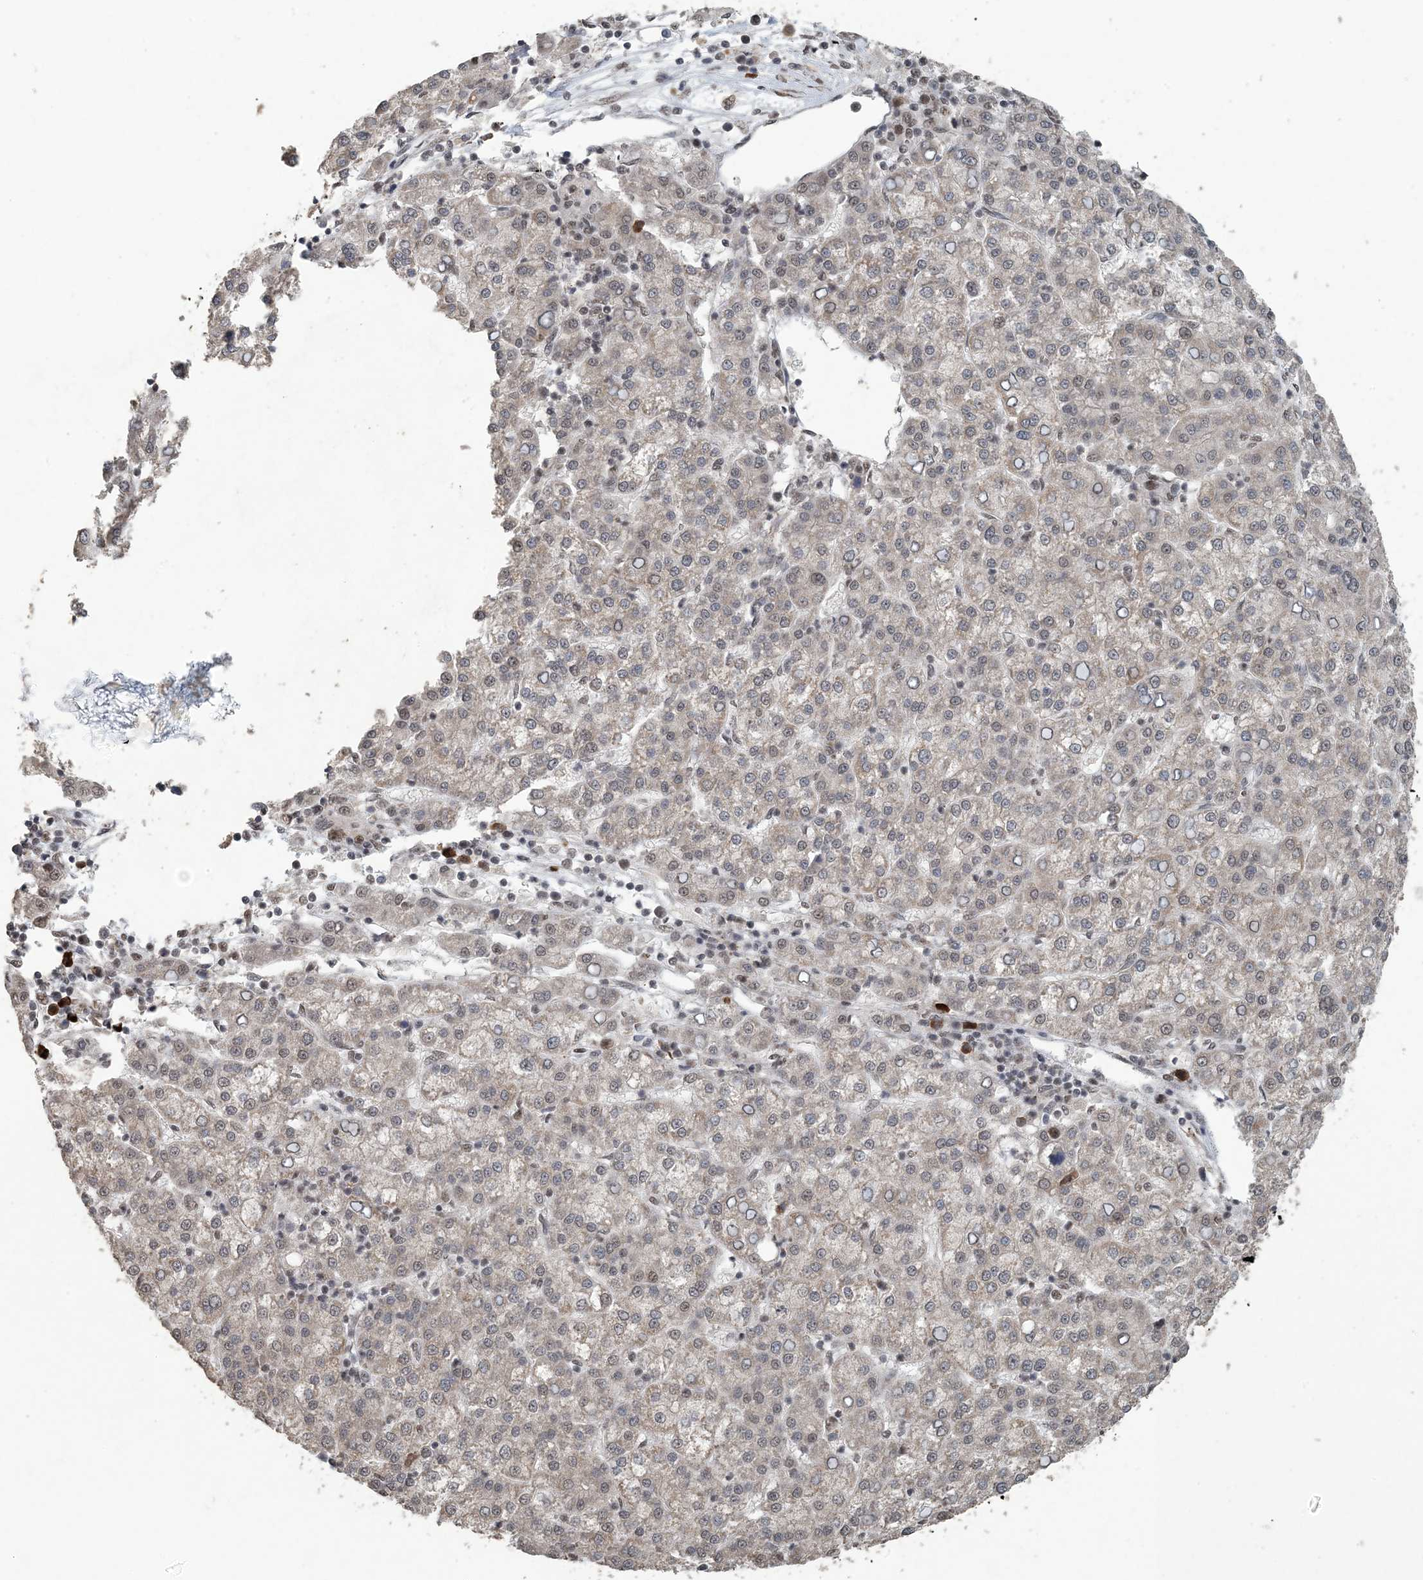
{"staining": {"intensity": "negative", "quantity": "none", "location": "none"}, "tissue": "liver cancer", "cell_type": "Tumor cells", "image_type": "cancer", "snomed": [{"axis": "morphology", "description": "Carcinoma, Hepatocellular, NOS"}, {"axis": "topography", "description": "Liver"}], "caption": "This is a photomicrograph of immunohistochemistry (IHC) staining of hepatocellular carcinoma (liver), which shows no positivity in tumor cells.", "gene": "MBD2", "patient": {"sex": "female", "age": 58}}